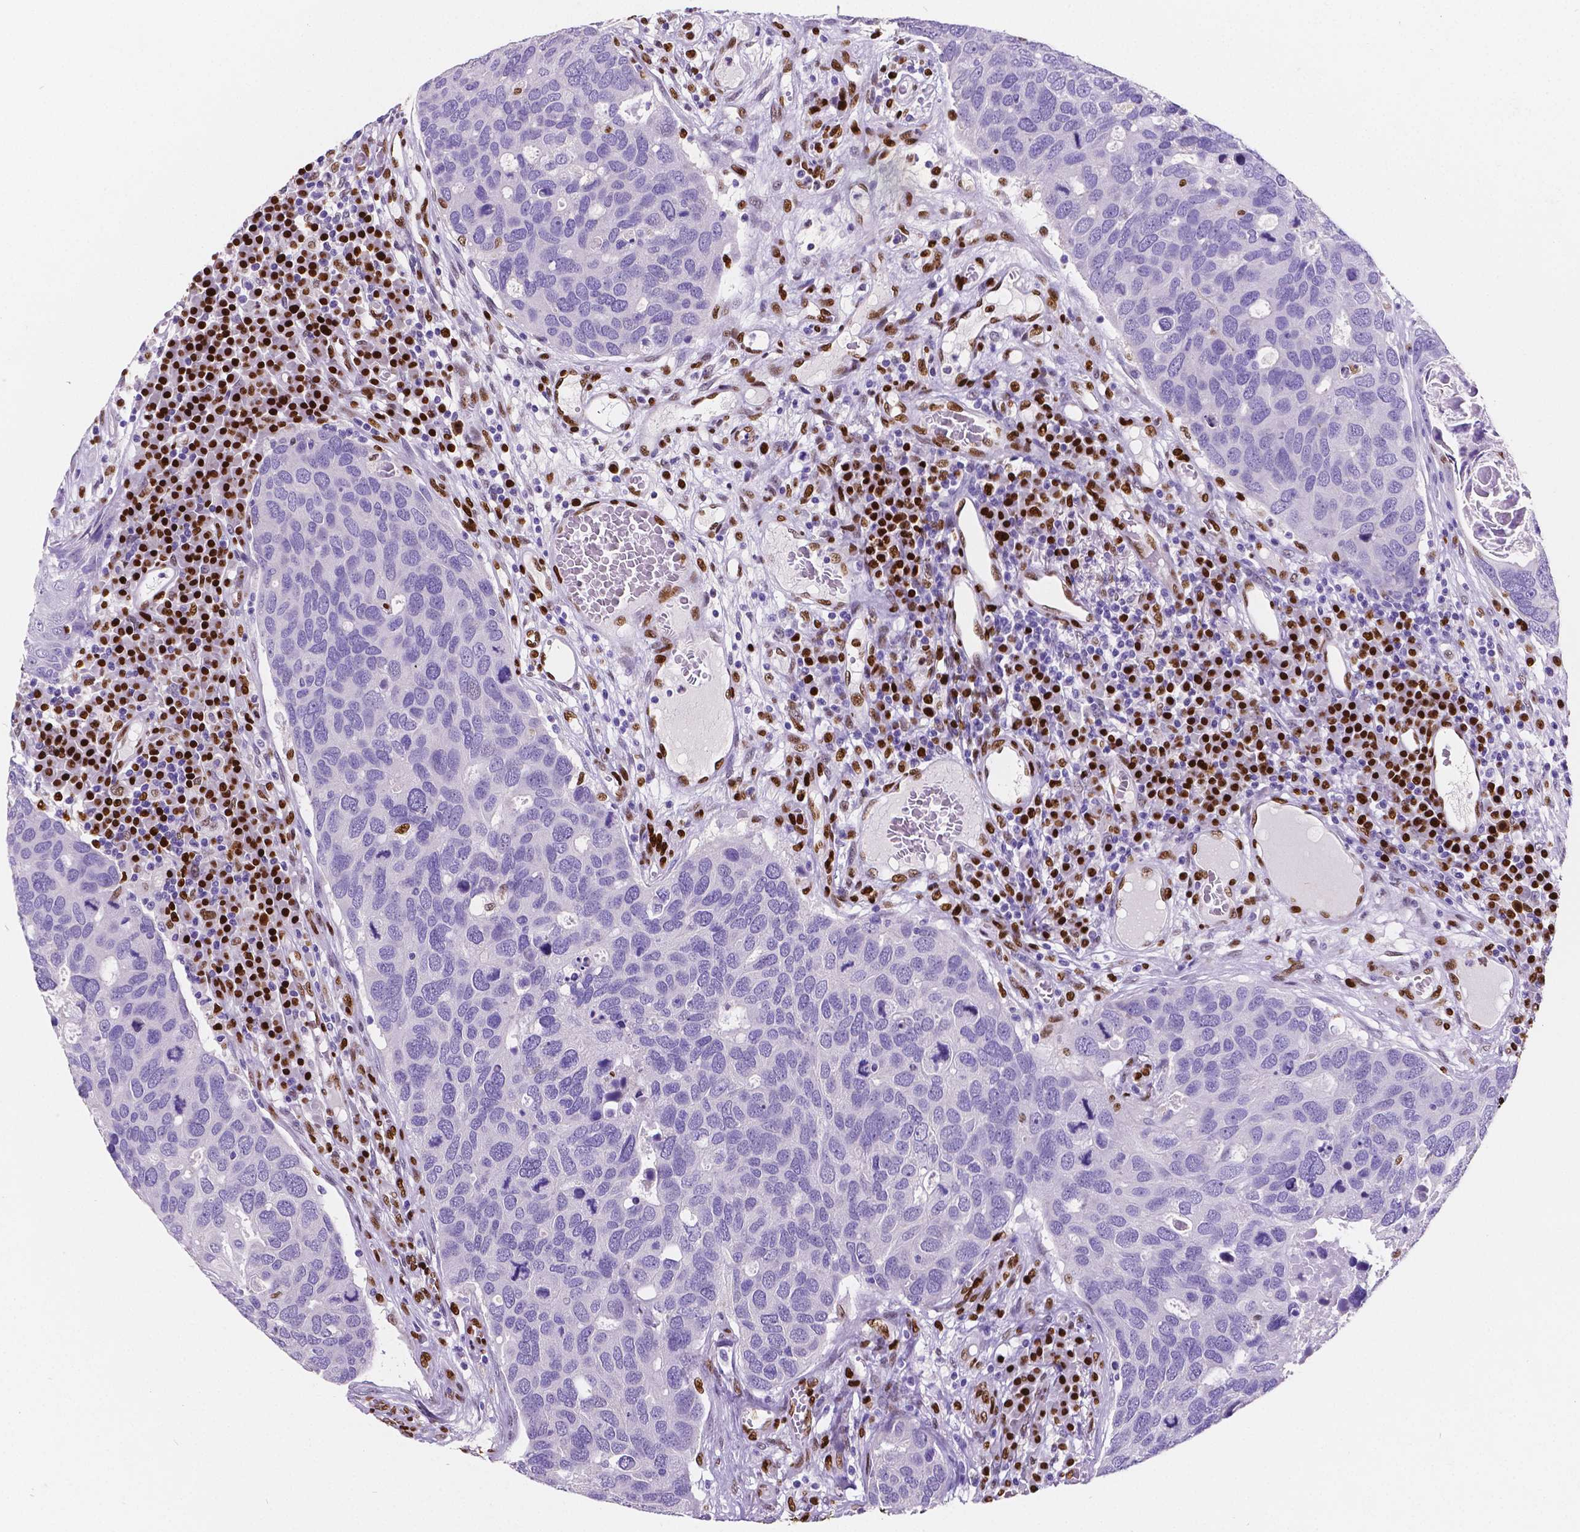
{"staining": {"intensity": "negative", "quantity": "none", "location": "none"}, "tissue": "breast cancer", "cell_type": "Tumor cells", "image_type": "cancer", "snomed": [{"axis": "morphology", "description": "Duct carcinoma"}, {"axis": "topography", "description": "Breast"}], "caption": "Immunohistochemical staining of human intraductal carcinoma (breast) demonstrates no significant staining in tumor cells. (Stains: DAB (3,3'-diaminobenzidine) immunohistochemistry with hematoxylin counter stain, Microscopy: brightfield microscopy at high magnification).", "gene": "MEF2C", "patient": {"sex": "female", "age": 83}}